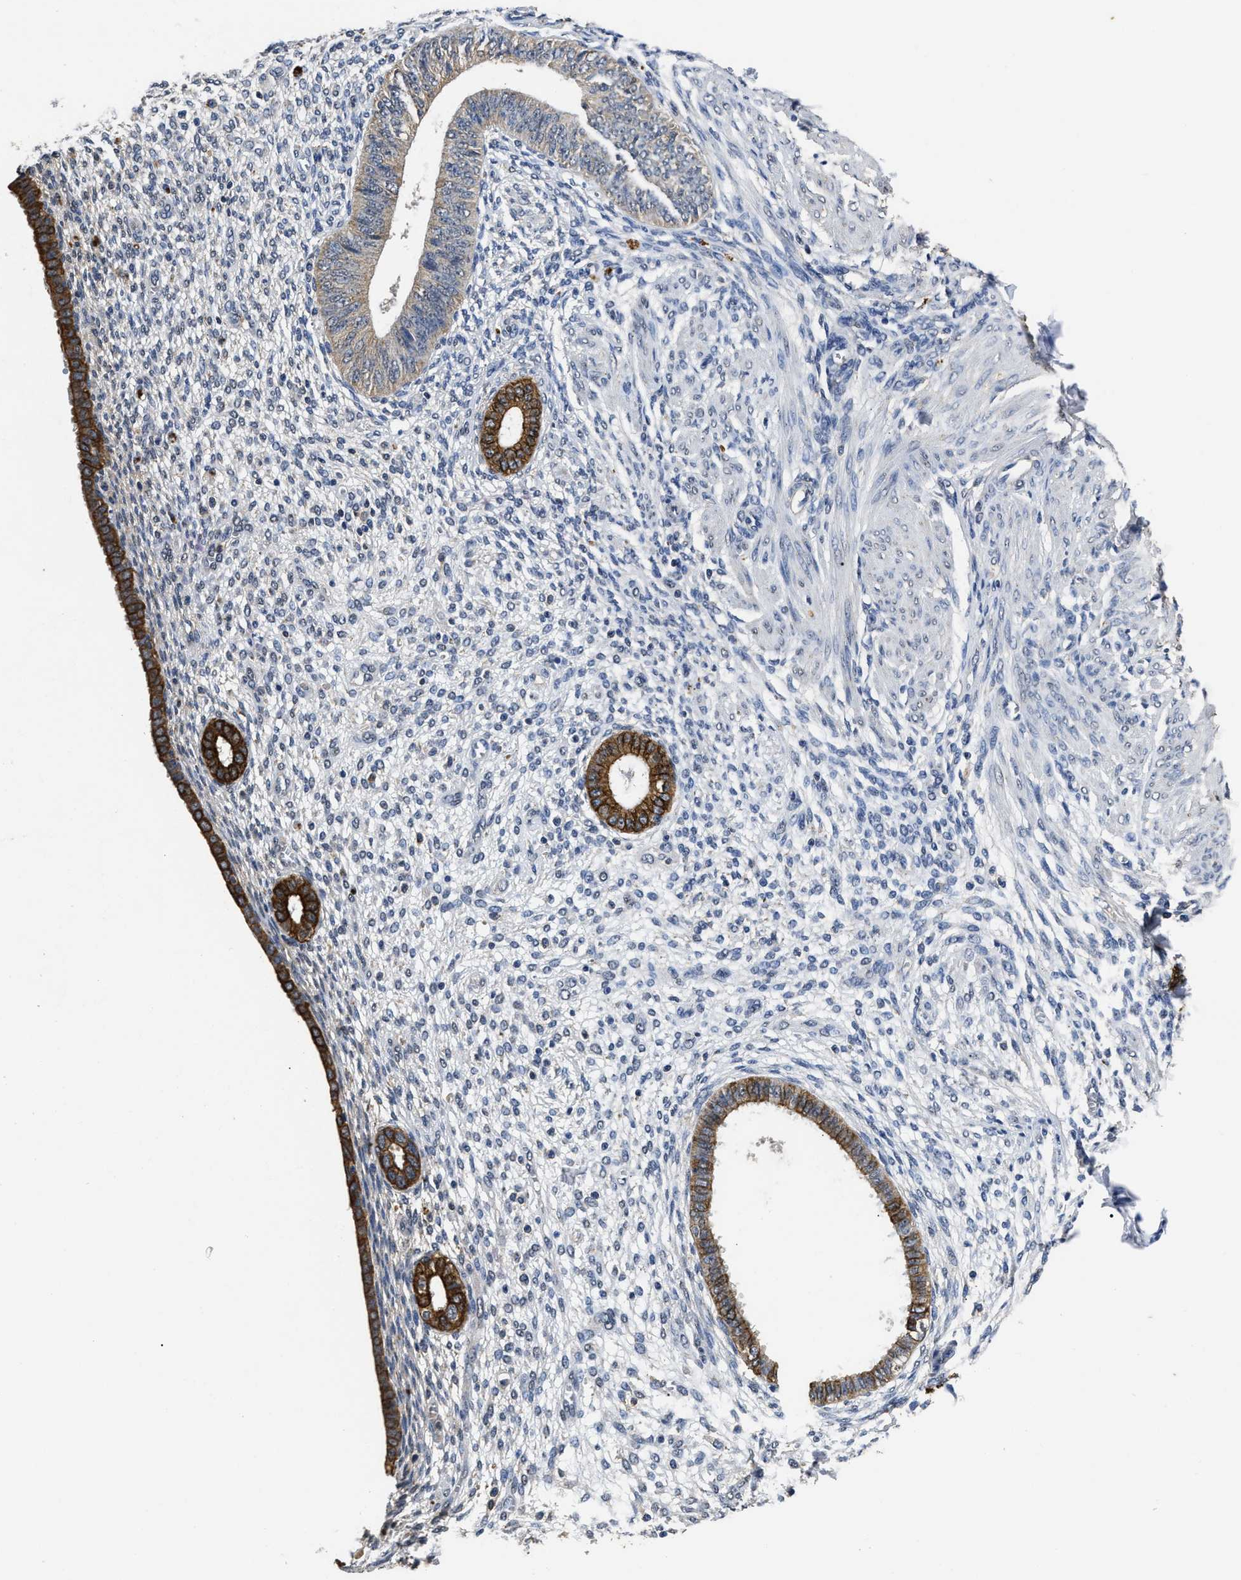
{"staining": {"intensity": "negative", "quantity": "none", "location": "none"}, "tissue": "endometrium", "cell_type": "Cells in endometrial stroma", "image_type": "normal", "snomed": [{"axis": "morphology", "description": "Normal tissue, NOS"}, {"axis": "topography", "description": "Endometrium"}], "caption": "A high-resolution image shows immunohistochemistry staining of normal endometrium, which reveals no significant positivity in cells in endometrial stroma.", "gene": "CTNNA1", "patient": {"sex": "female", "age": 72}}